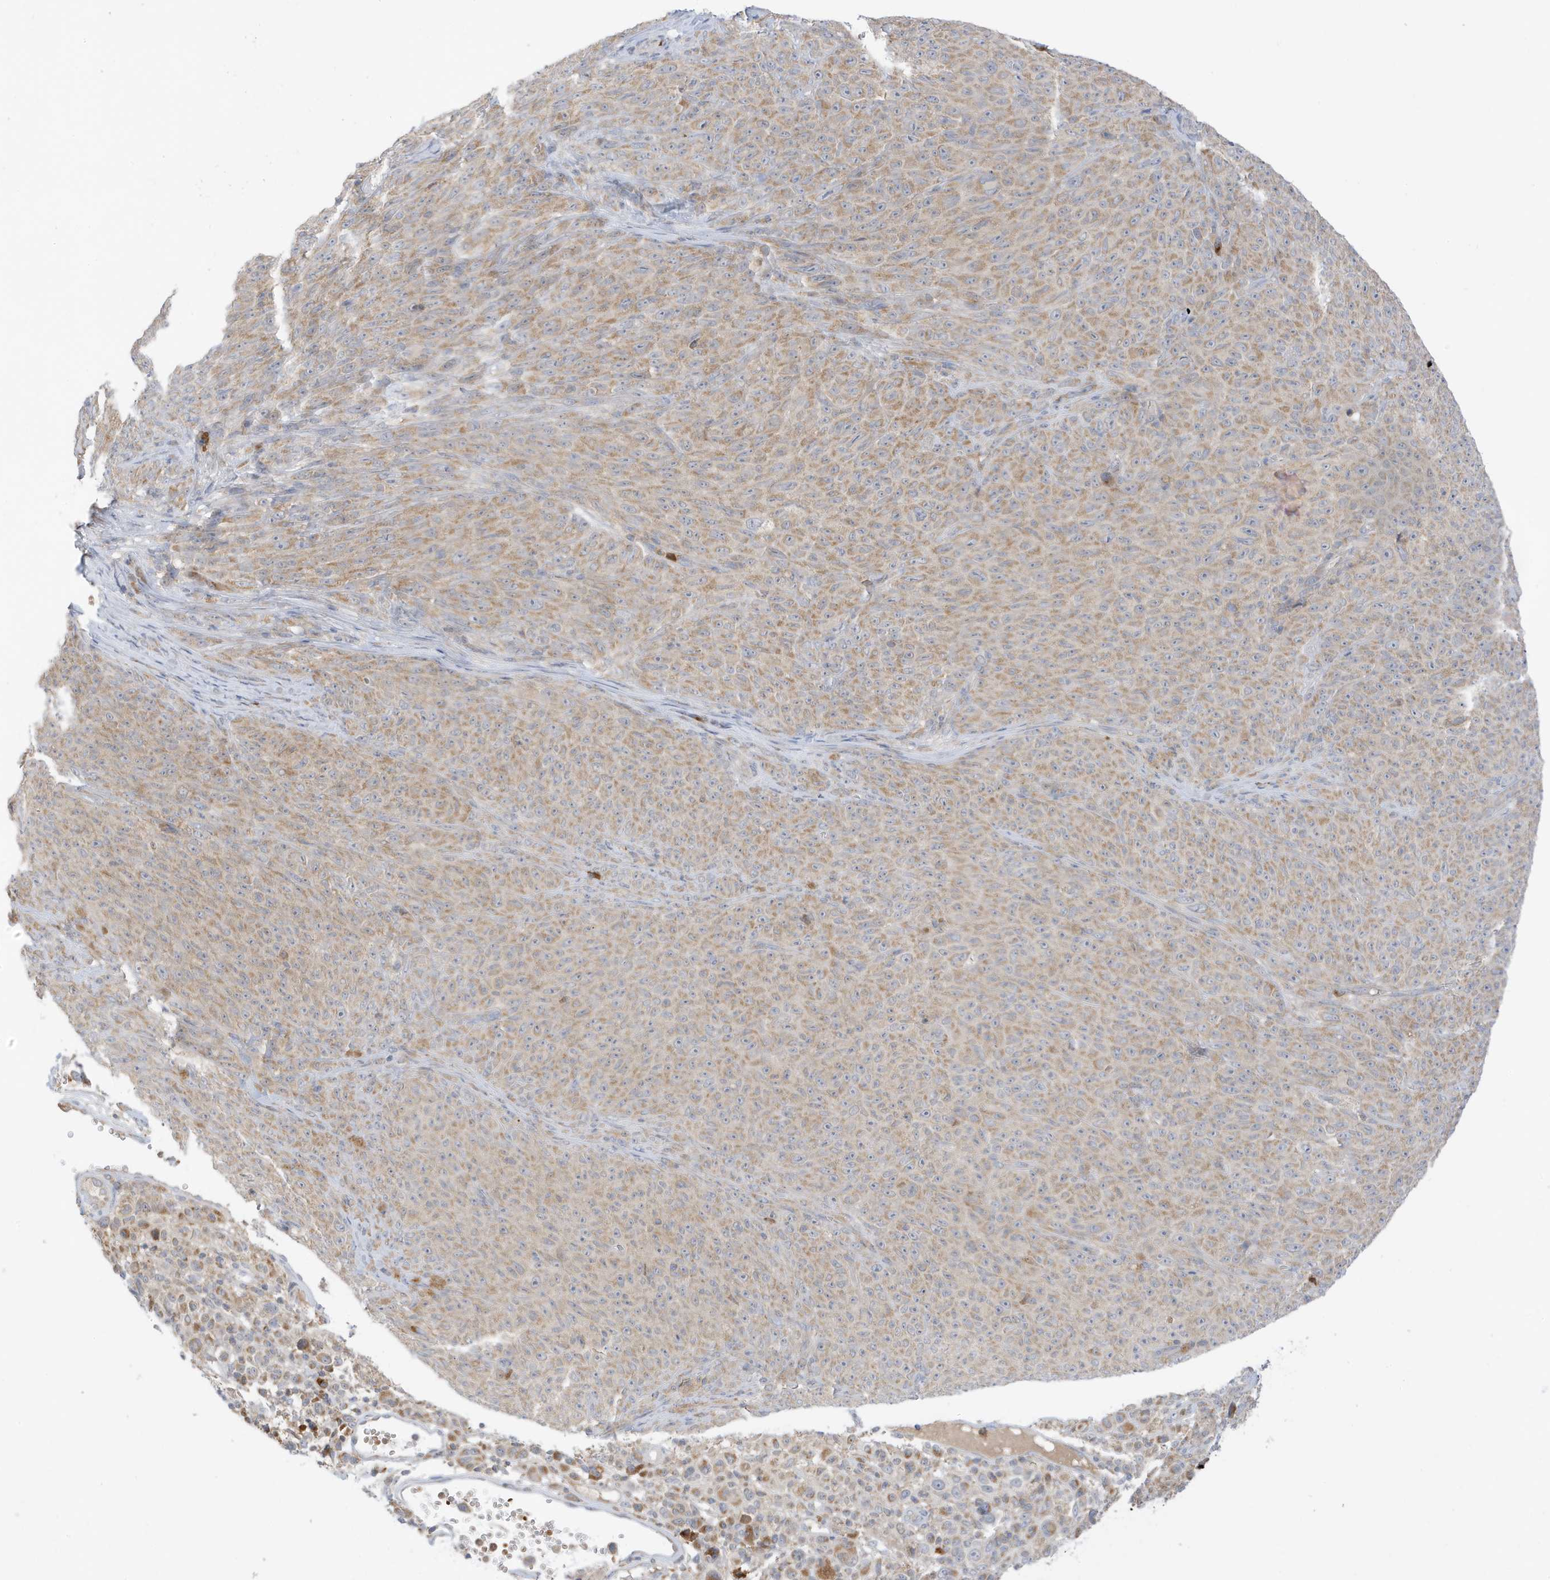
{"staining": {"intensity": "weak", "quantity": ">75%", "location": "cytoplasmic/membranous"}, "tissue": "melanoma", "cell_type": "Tumor cells", "image_type": "cancer", "snomed": [{"axis": "morphology", "description": "Malignant melanoma, NOS"}, {"axis": "topography", "description": "Skin"}], "caption": "IHC micrograph of malignant melanoma stained for a protein (brown), which demonstrates low levels of weak cytoplasmic/membranous staining in approximately >75% of tumor cells.", "gene": "NPPC", "patient": {"sex": "female", "age": 82}}